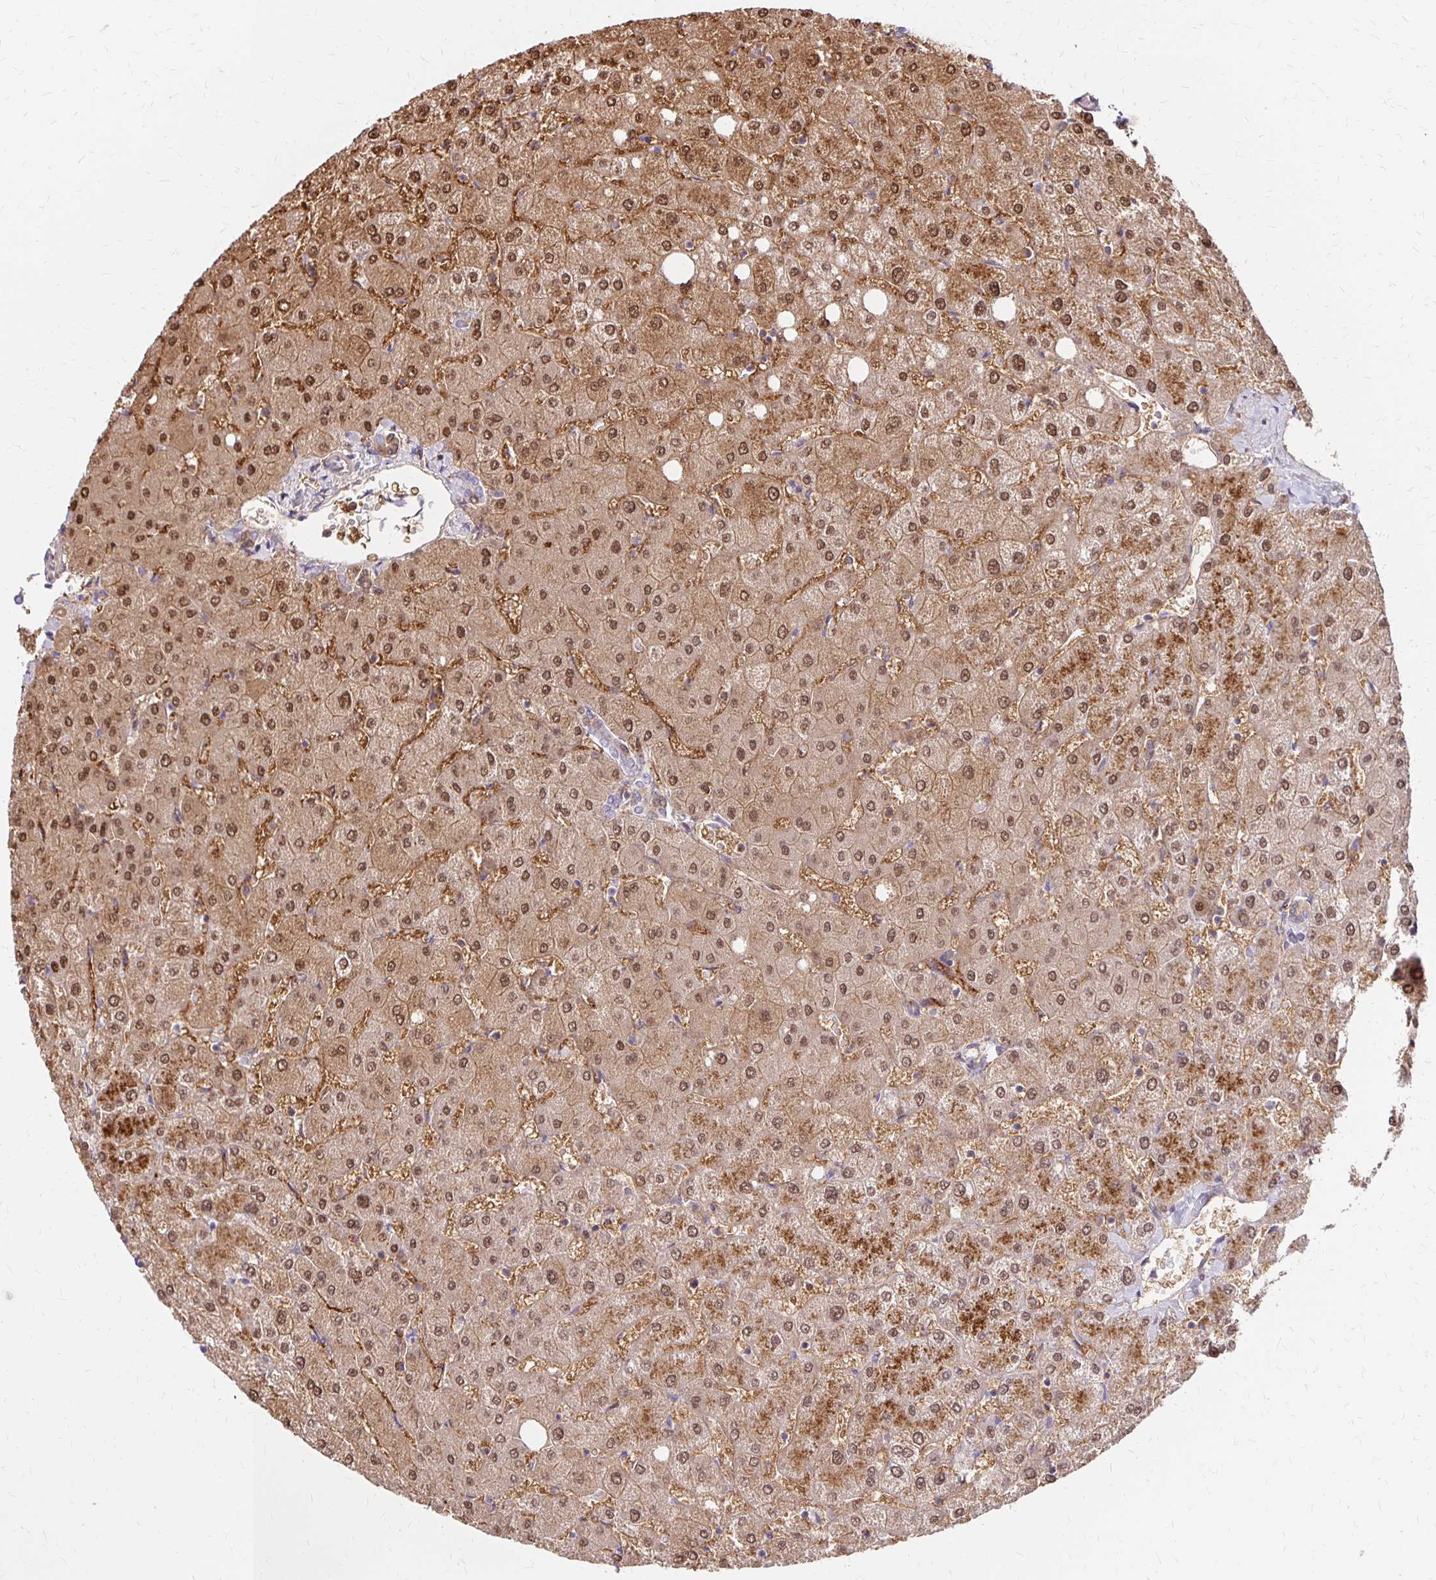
{"staining": {"intensity": "moderate", "quantity": "<25%", "location": "nuclear"}, "tissue": "liver", "cell_type": "Cholangiocytes", "image_type": "normal", "snomed": [{"axis": "morphology", "description": "Normal tissue, NOS"}, {"axis": "topography", "description": "Liver"}], "caption": "Brown immunohistochemical staining in unremarkable liver shows moderate nuclear expression in approximately <25% of cholangiocytes. (brown staining indicates protein expression, while blue staining denotes nuclei).", "gene": "TTYH1", "patient": {"sex": "female", "age": 54}}